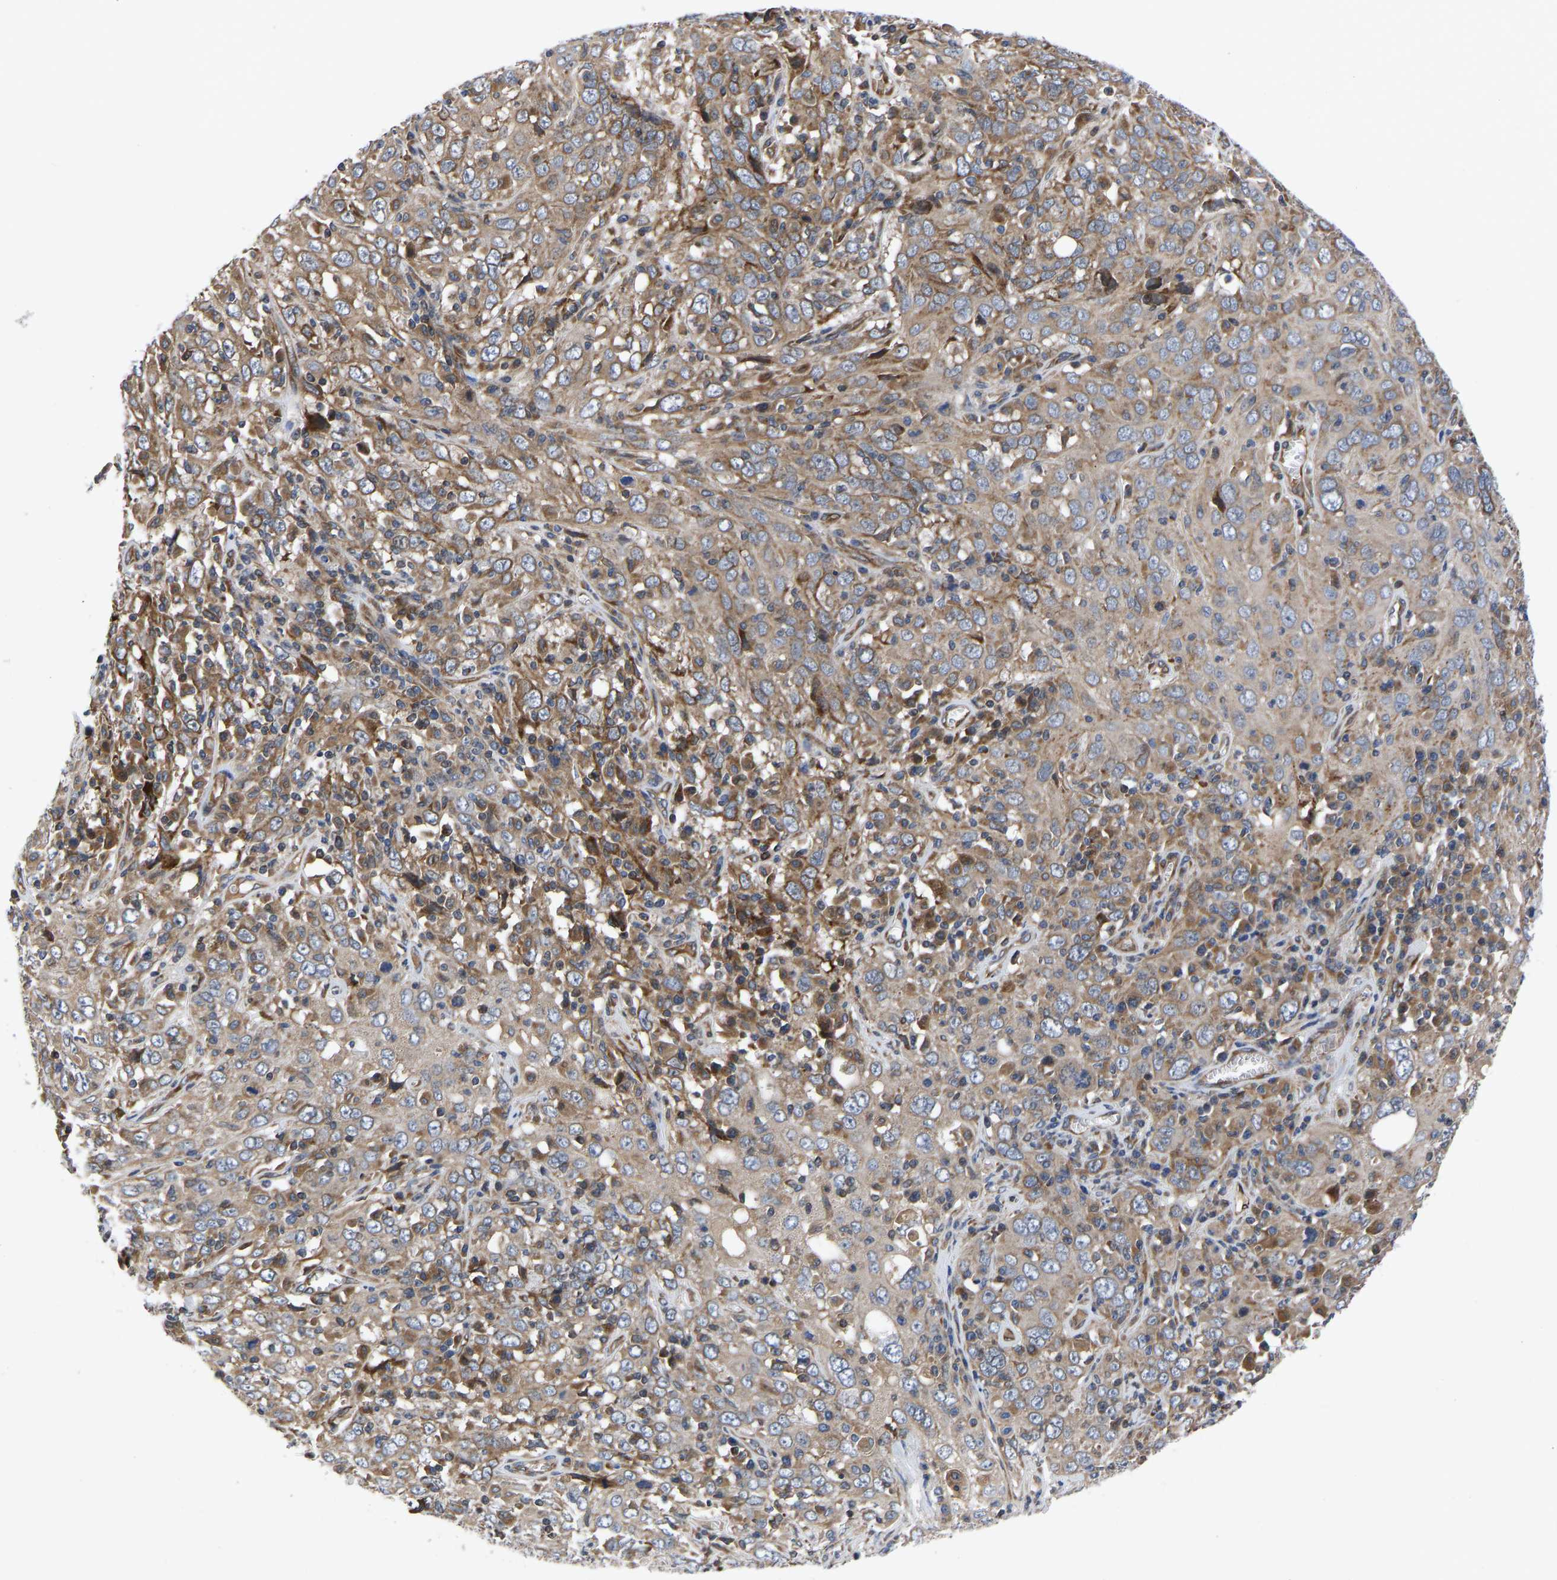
{"staining": {"intensity": "moderate", "quantity": ">75%", "location": "cytoplasmic/membranous"}, "tissue": "cervical cancer", "cell_type": "Tumor cells", "image_type": "cancer", "snomed": [{"axis": "morphology", "description": "Squamous cell carcinoma, NOS"}, {"axis": "topography", "description": "Cervix"}], "caption": "Tumor cells show medium levels of moderate cytoplasmic/membranous staining in about >75% of cells in human squamous cell carcinoma (cervical).", "gene": "FRRS1", "patient": {"sex": "female", "age": 46}}